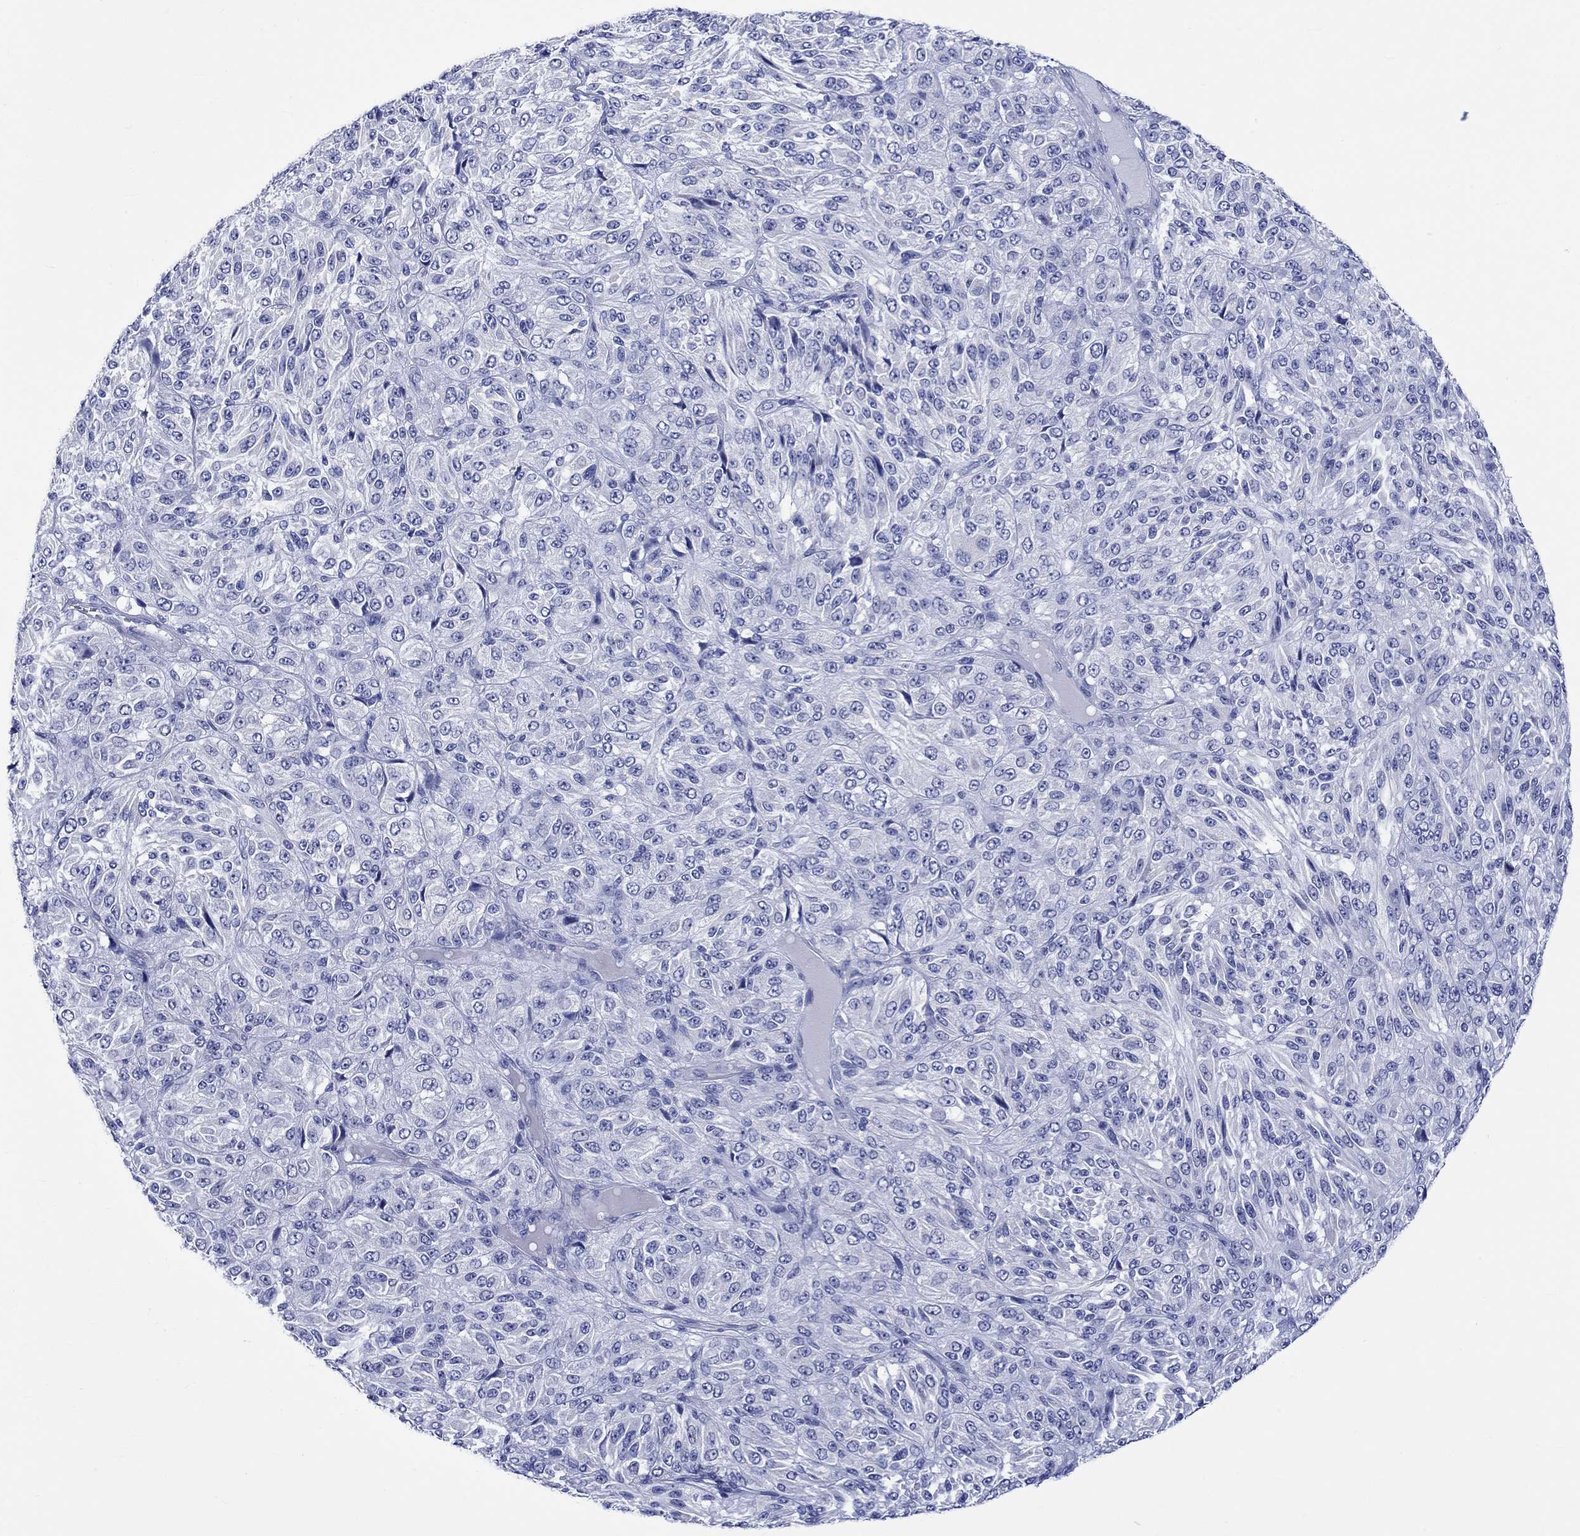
{"staining": {"intensity": "negative", "quantity": "none", "location": "none"}, "tissue": "melanoma", "cell_type": "Tumor cells", "image_type": "cancer", "snomed": [{"axis": "morphology", "description": "Malignant melanoma, Metastatic site"}, {"axis": "topography", "description": "Brain"}], "caption": "DAB (3,3'-diaminobenzidine) immunohistochemical staining of human malignant melanoma (metastatic site) displays no significant positivity in tumor cells.", "gene": "HARBI1", "patient": {"sex": "female", "age": 56}}